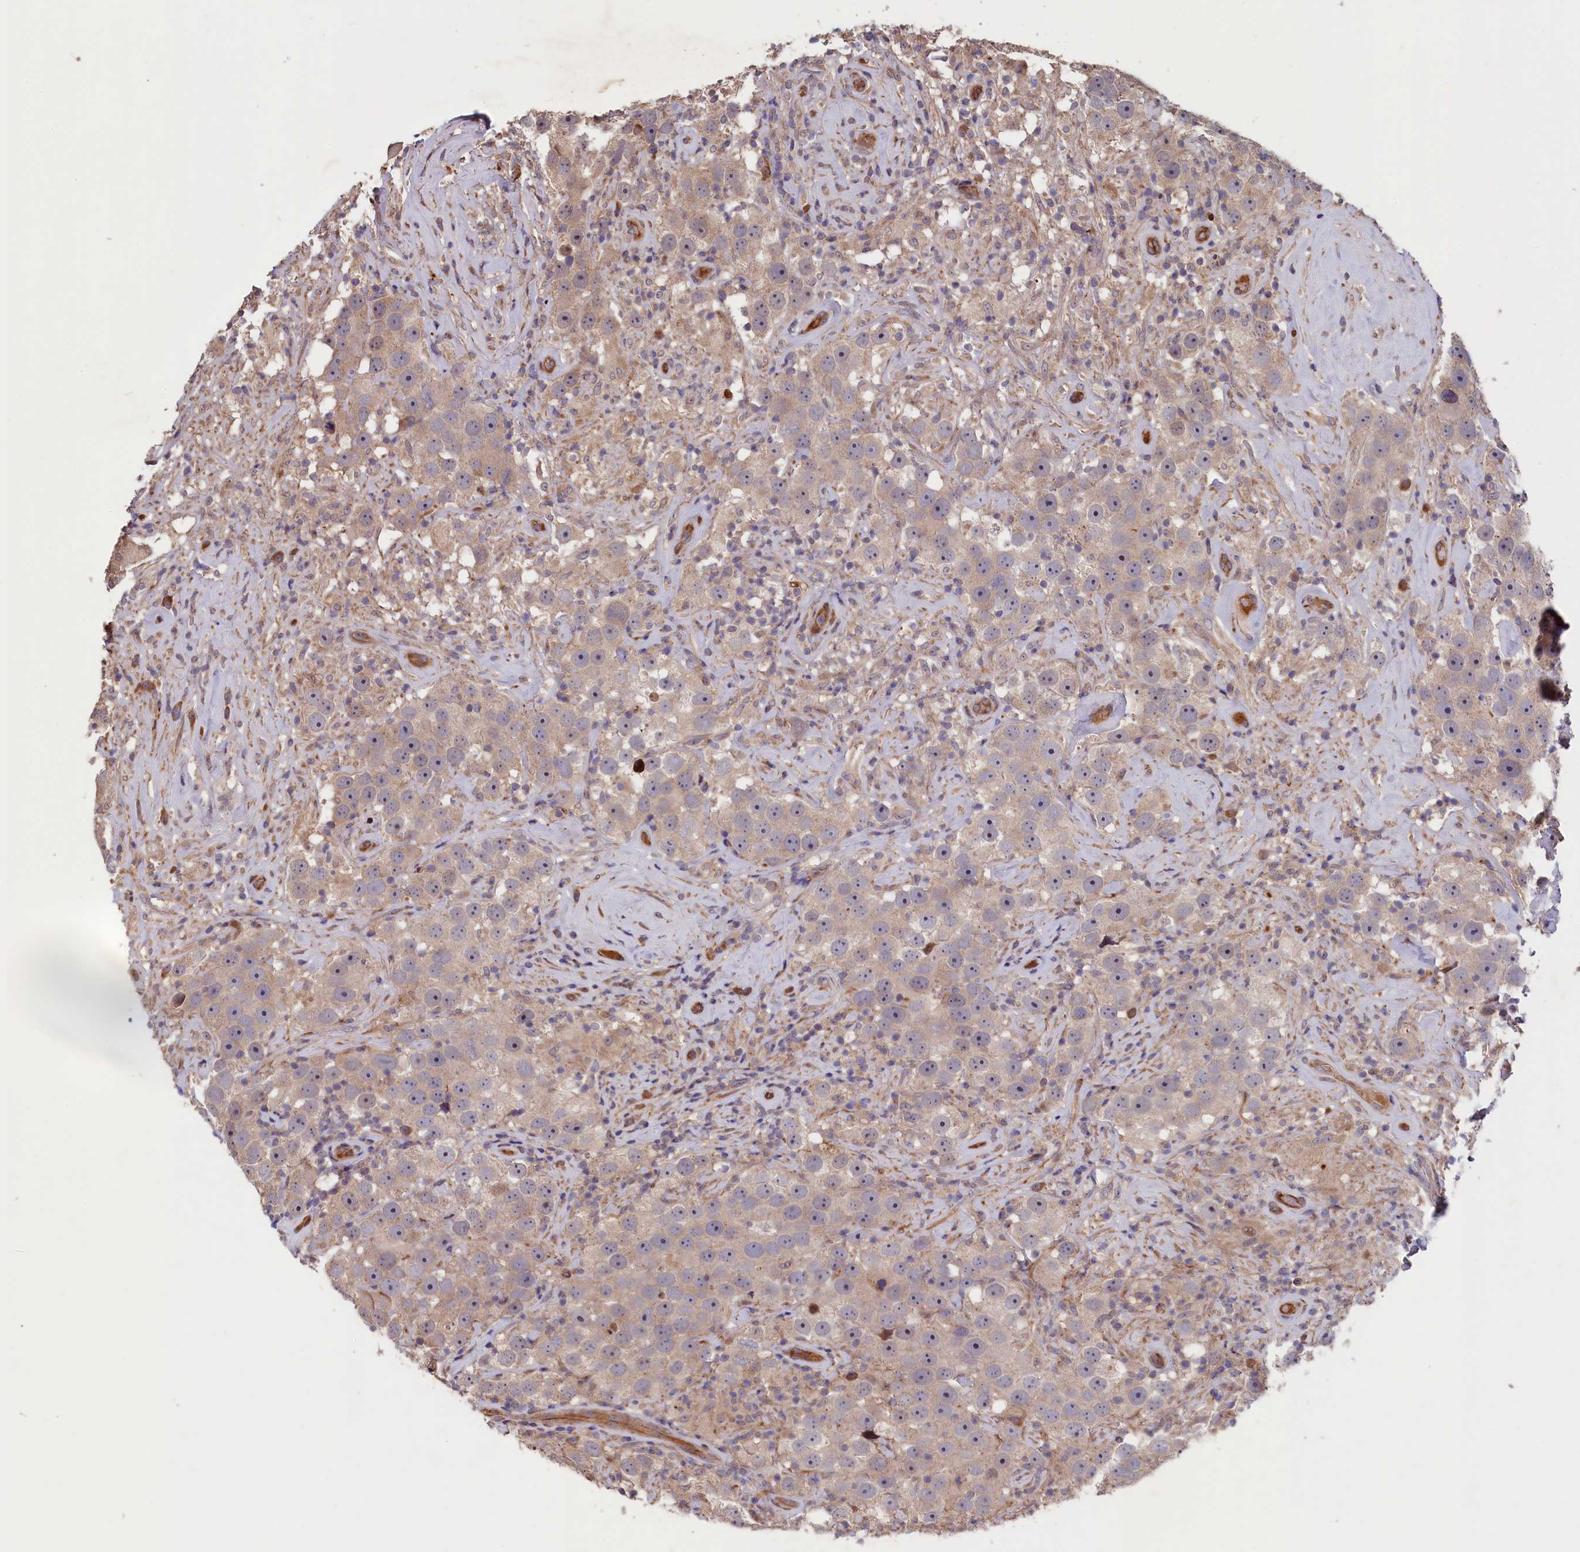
{"staining": {"intensity": "weak", "quantity": "<25%", "location": "cytoplasmic/membranous"}, "tissue": "testis cancer", "cell_type": "Tumor cells", "image_type": "cancer", "snomed": [{"axis": "morphology", "description": "Seminoma, NOS"}, {"axis": "topography", "description": "Testis"}], "caption": "Histopathology image shows no significant protein expression in tumor cells of testis cancer (seminoma). Nuclei are stained in blue.", "gene": "GREB1L", "patient": {"sex": "male", "age": 49}}